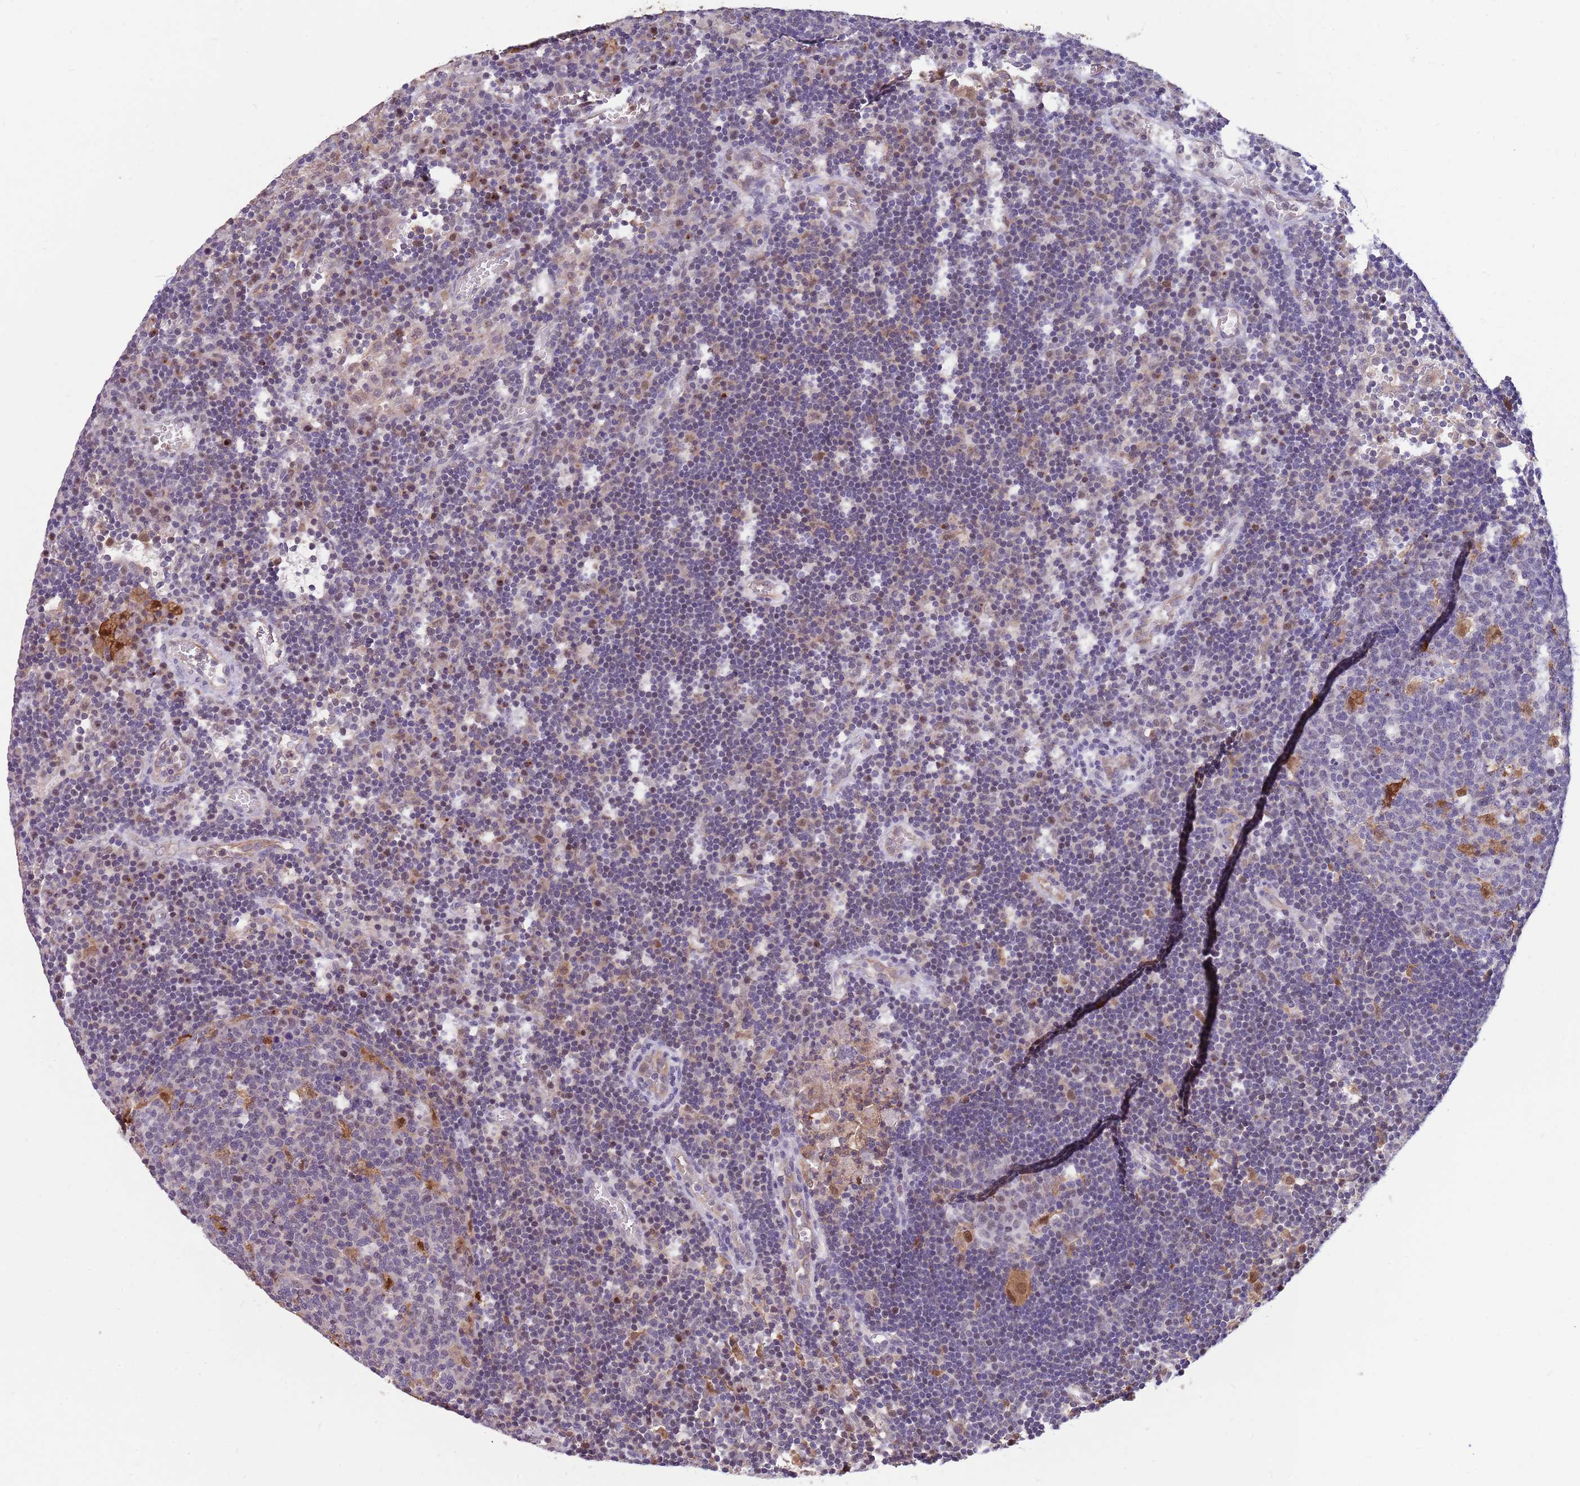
{"staining": {"intensity": "strong", "quantity": "<25%", "location": "cytoplasmic/membranous"}, "tissue": "lymph node", "cell_type": "Germinal center cells", "image_type": "normal", "snomed": [{"axis": "morphology", "description": "Normal tissue, NOS"}, {"axis": "topography", "description": "Lymph node"}], "caption": "A high-resolution photomicrograph shows IHC staining of benign lymph node, which shows strong cytoplasmic/membranous positivity in approximately <25% of germinal center cells. Ihc stains the protein in brown and the nuclei are stained blue.", "gene": "CCNJL", "patient": {"sex": "male", "age": 62}}